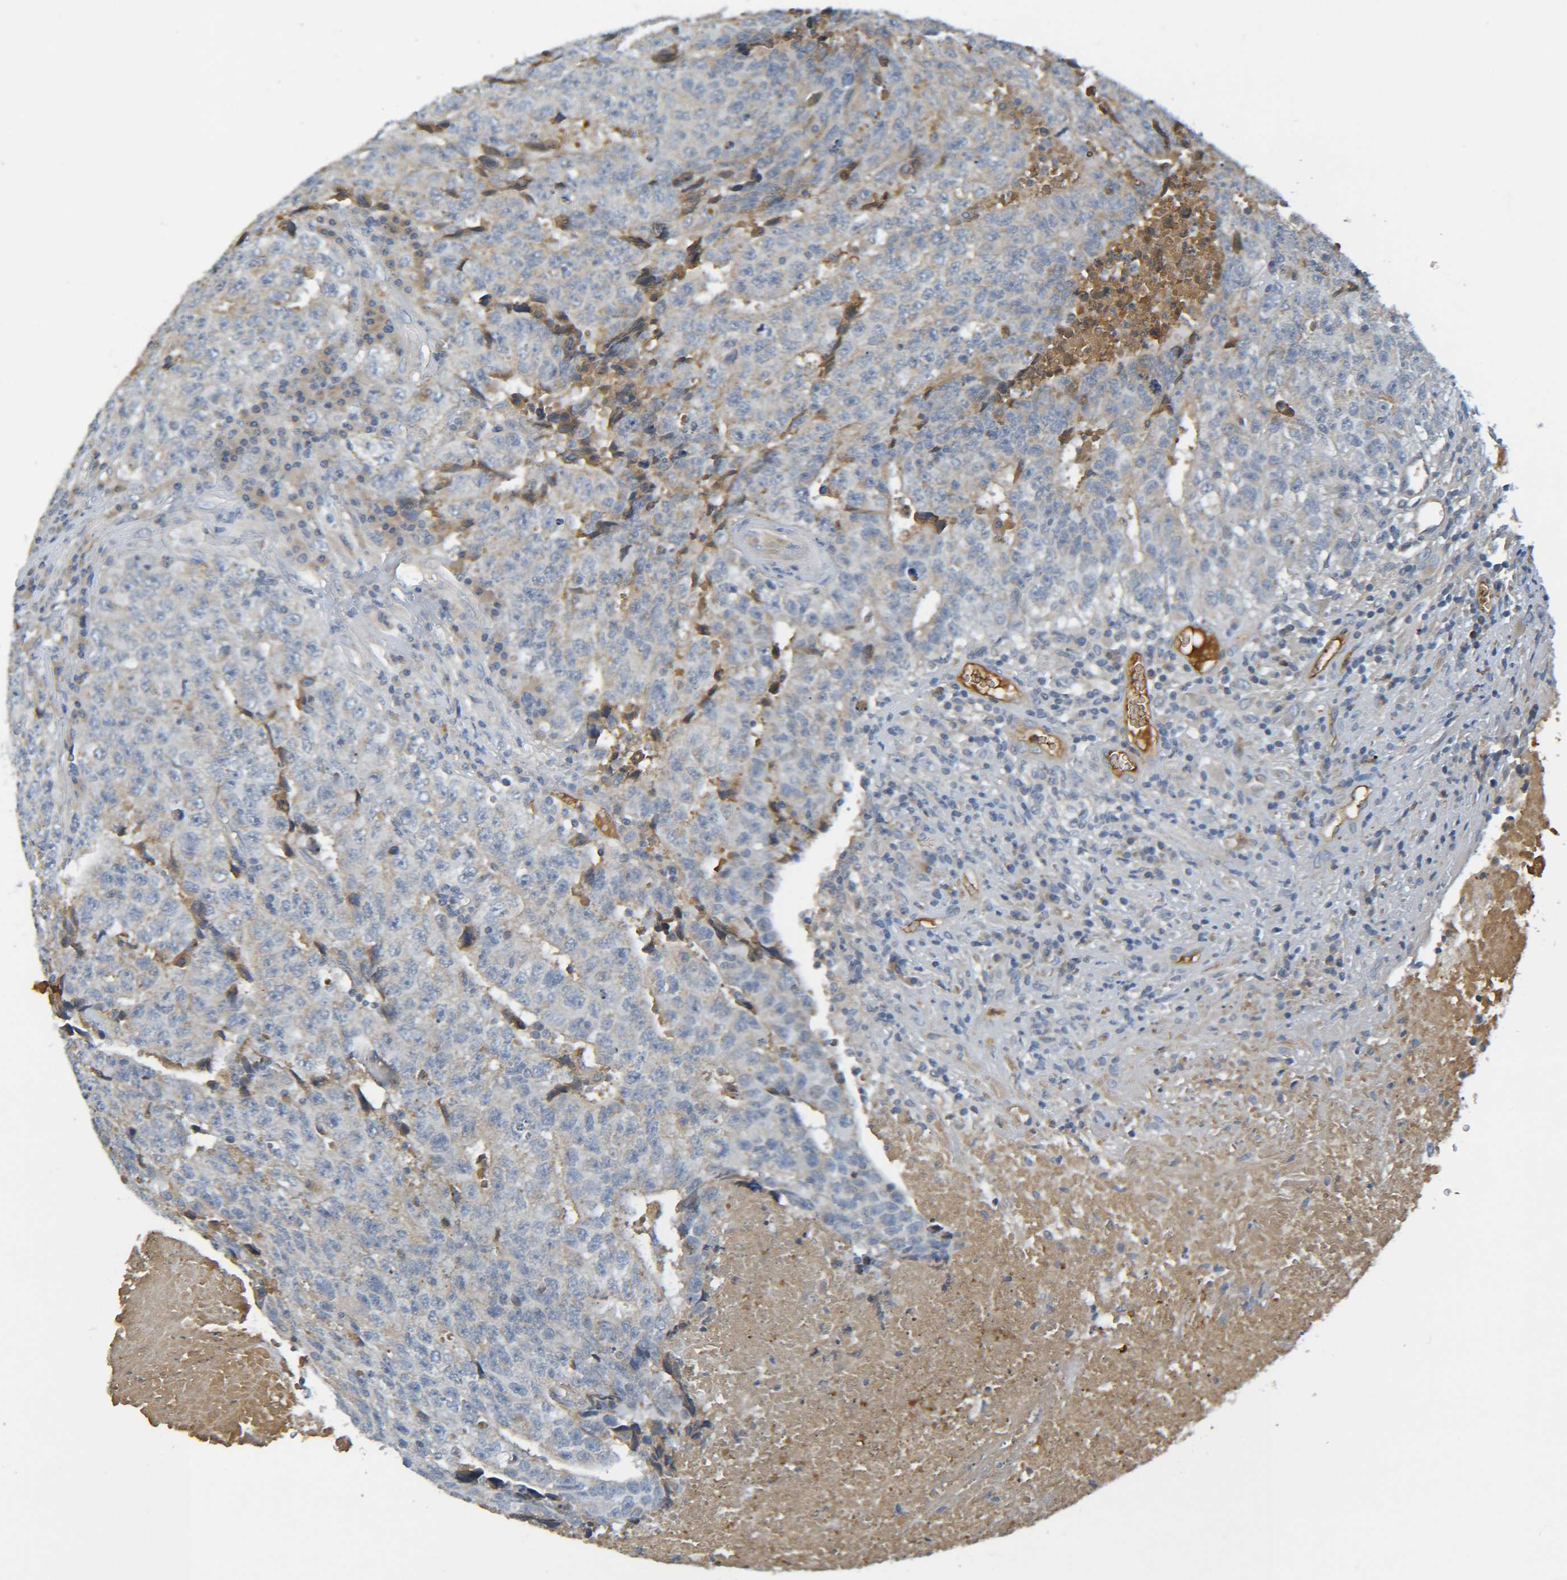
{"staining": {"intensity": "weak", "quantity": "25%-75%", "location": "cytoplasmic/membranous"}, "tissue": "testis cancer", "cell_type": "Tumor cells", "image_type": "cancer", "snomed": [{"axis": "morphology", "description": "Necrosis, NOS"}, {"axis": "morphology", "description": "Carcinoma, Embryonal, NOS"}, {"axis": "topography", "description": "Testis"}], "caption": "IHC staining of testis cancer, which shows low levels of weak cytoplasmic/membranous expression in approximately 25%-75% of tumor cells indicating weak cytoplasmic/membranous protein positivity. The staining was performed using DAB (3,3'-diaminobenzidine) (brown) for protein detection and nuclei were counterstained in hematoxylin (blue).", "gene": "C1QA", "patient": {"sex": "male", "age": 19}}